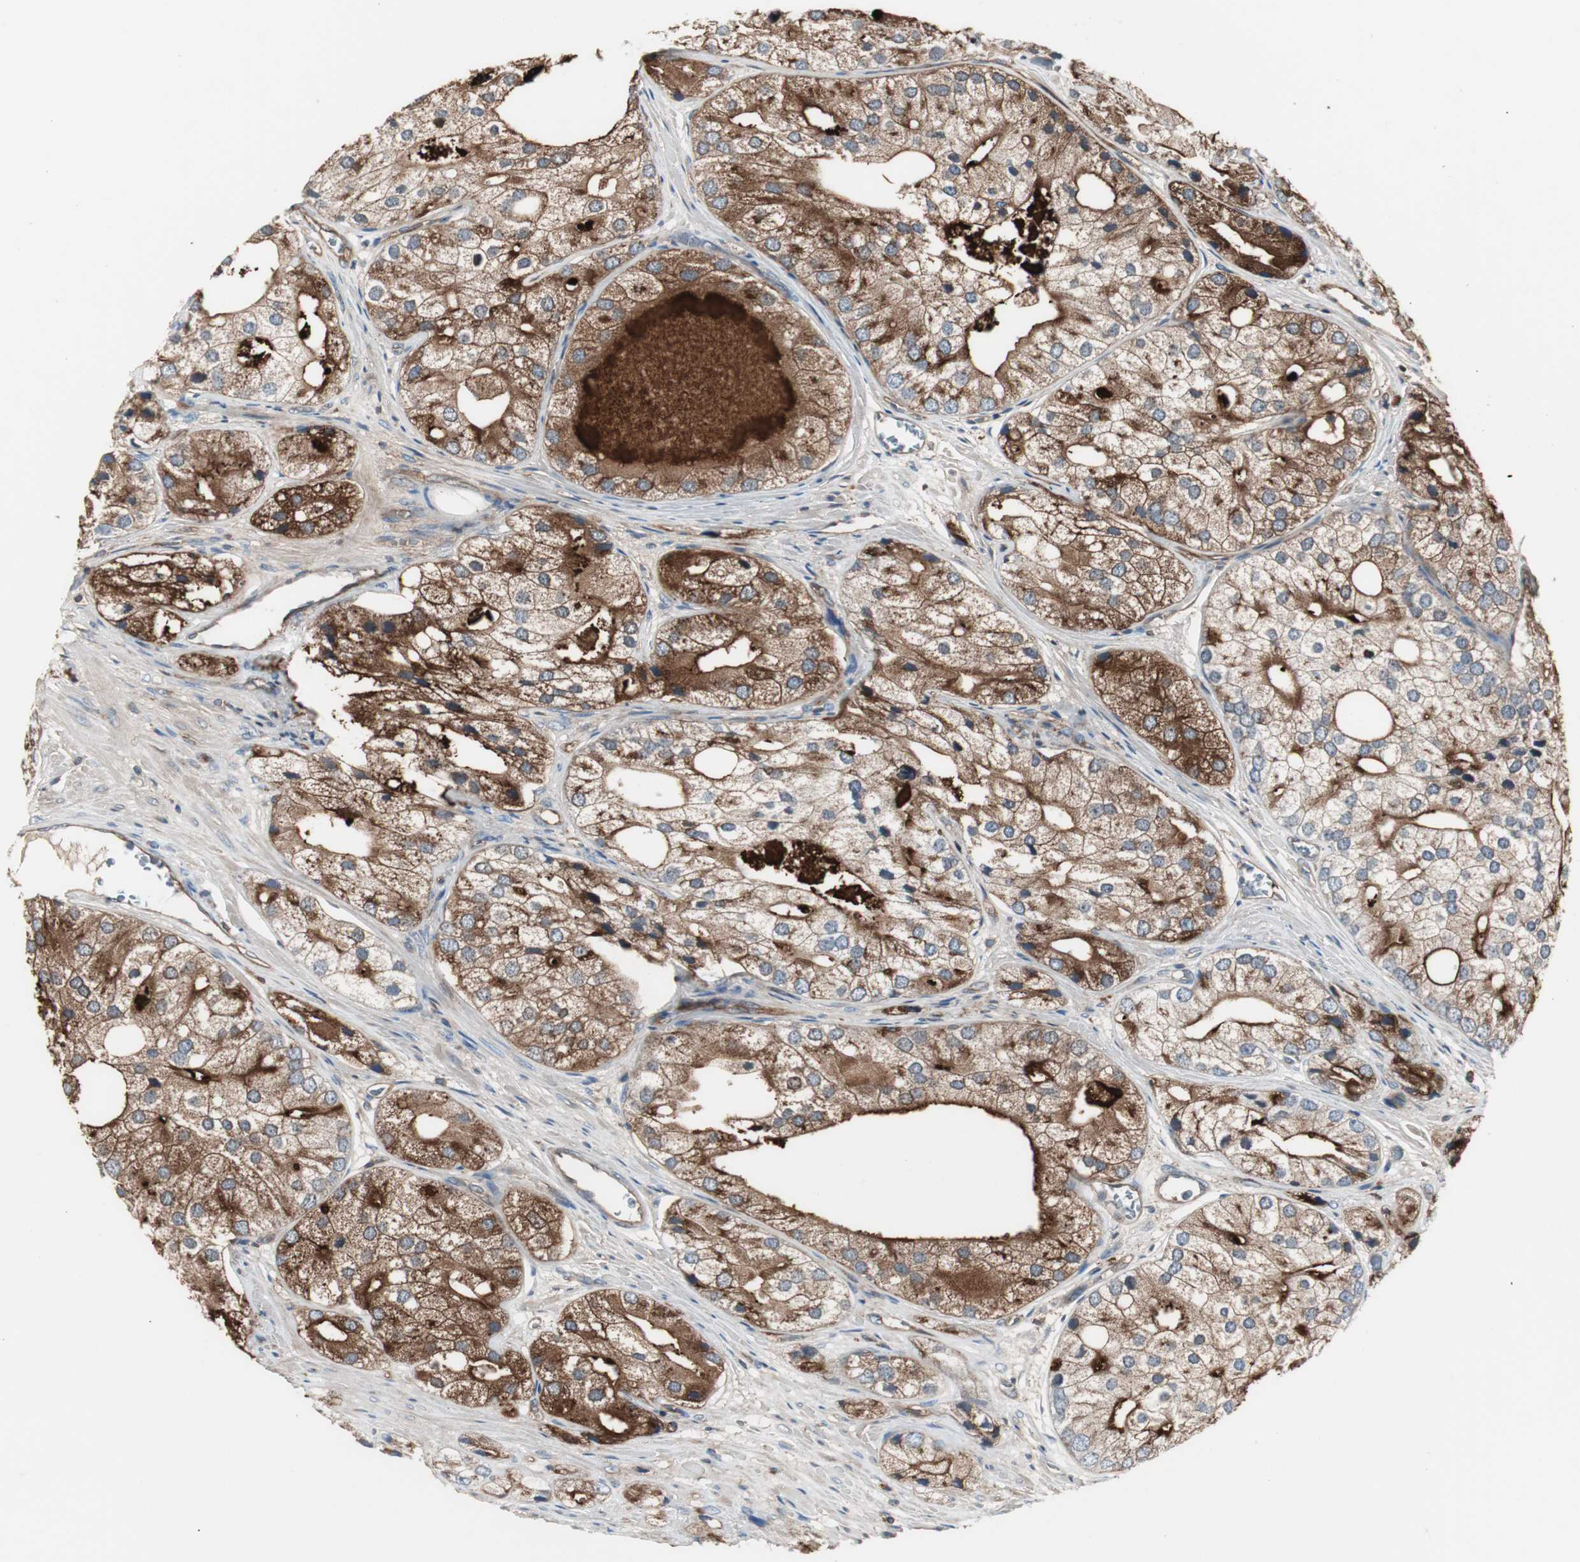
{"staining": {"intensity": "strong", "quantity": ">75%", "location": "cytoplasmic/membranous"}, "tissue": "prostate cancer", "cell_type": "Tumor cells", "image_type": "cancer", "snomed": [{"axis": "morphology", "description": "Adenocarcinoma, Low grade"}, {"axis": "topography", "description": "Prostate"}], "caption": "Approximately >75% of tumor cells in human prostate cancer (low-grade adenocarcinoma) display strong cytoplasmic/membranous protein positivity as visualized by brown immunohistochemical staining.", "gene": "B2M", "patient": {"sex": "male", "age": 69}}